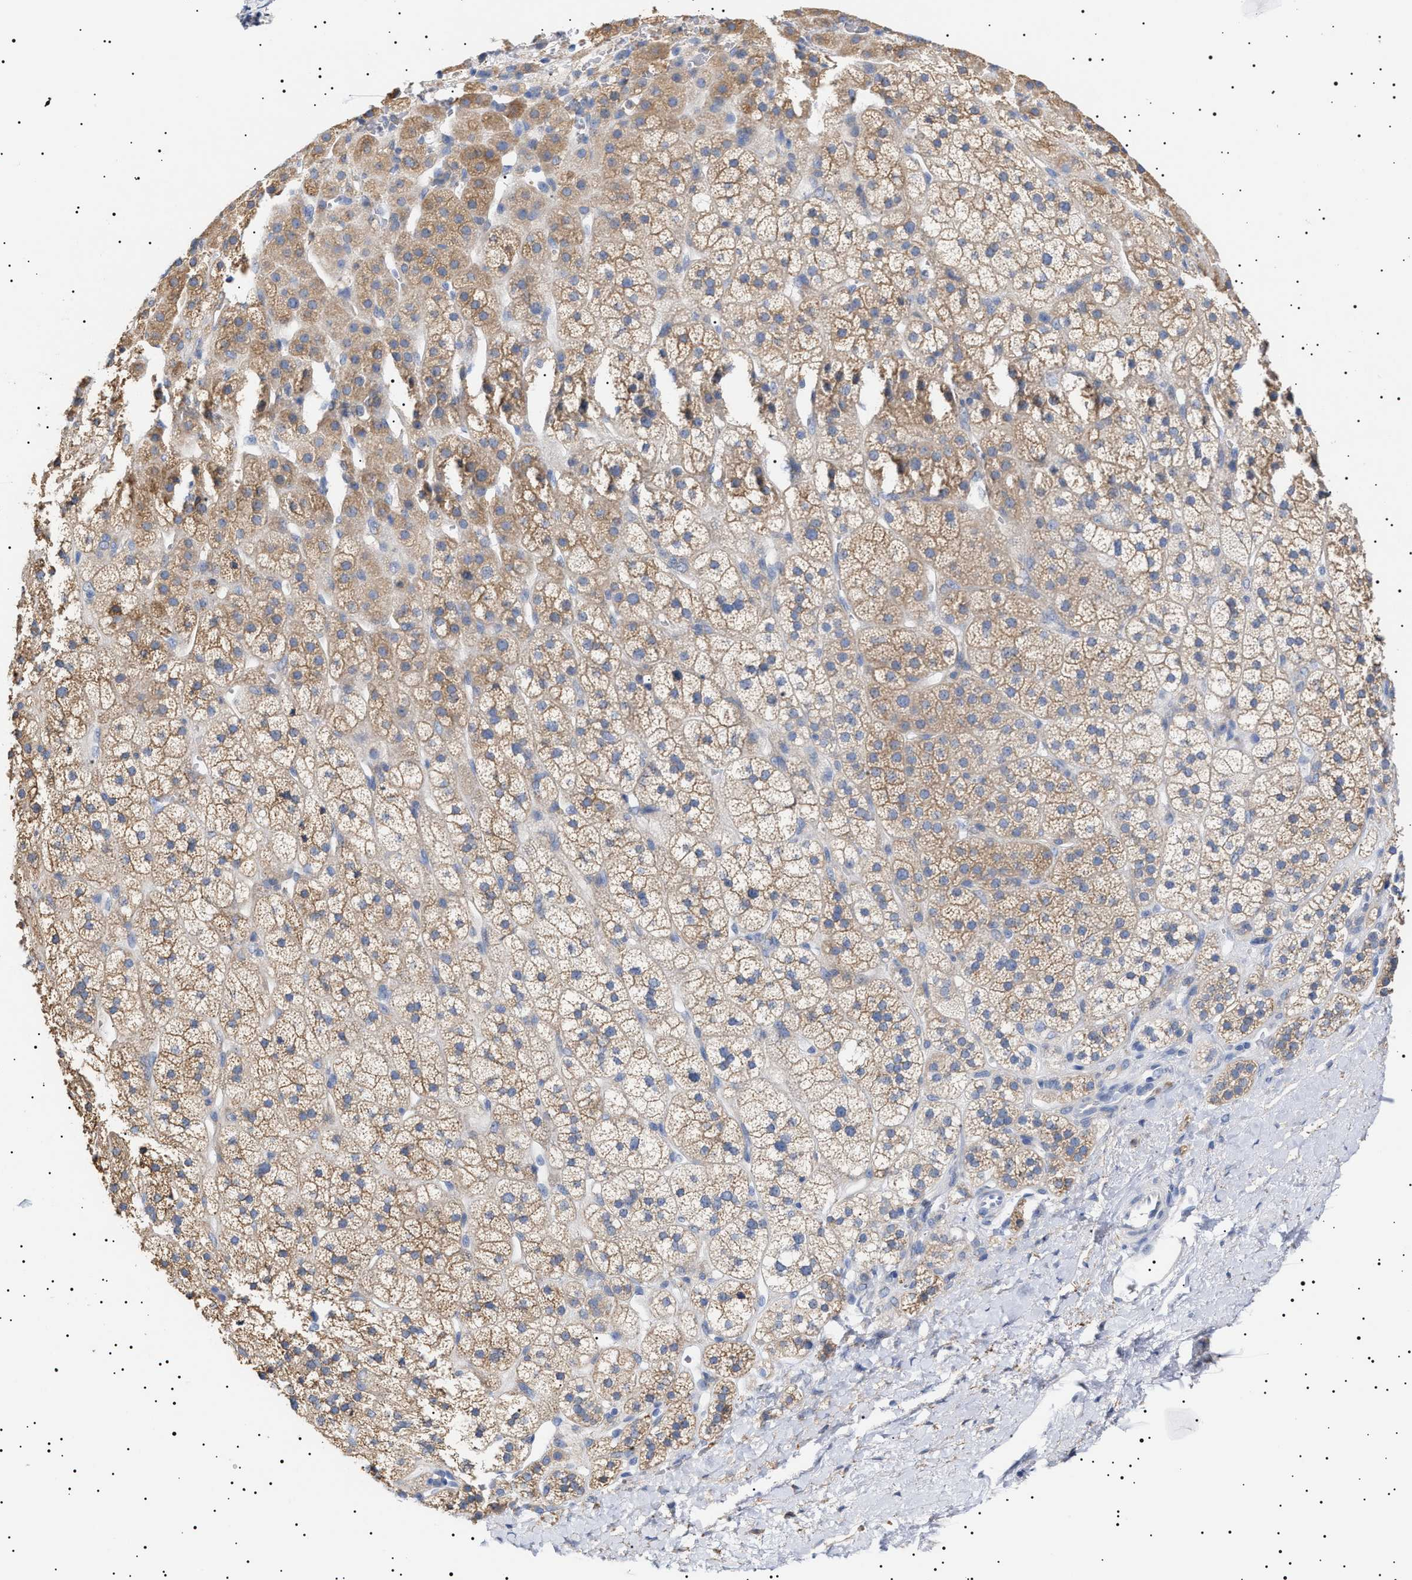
{"staining": {"intensity": "moderate", "quantity": "25%-75%", "location": "cytoplasmic/membranous"}, "tissue": "adrenal gland", "cell_type": "Glandular cells", "image_type": "normal", "snomed": [{"axis": "morphology", "description": "Normal tissue, NOS"}, {"axis": "topography", "description": "Adrenal gland"}], "caption": "Immunohistochemistry staining of benign adrenal gland, which displays medium levels of moderate cytoplasmic/membranous positivity in approximately 25%-75% of glandular cells indicating moderate cytoplasmic/membranous protein positivity. The staining was performed using DAB (3,3'-diaminobenzidine) (brown) for protein detection and nuclei were counterstained in hematoxylin (blue).", "gene": "ERCC6L2", "patient": {"sex": "male", "age": 56}}